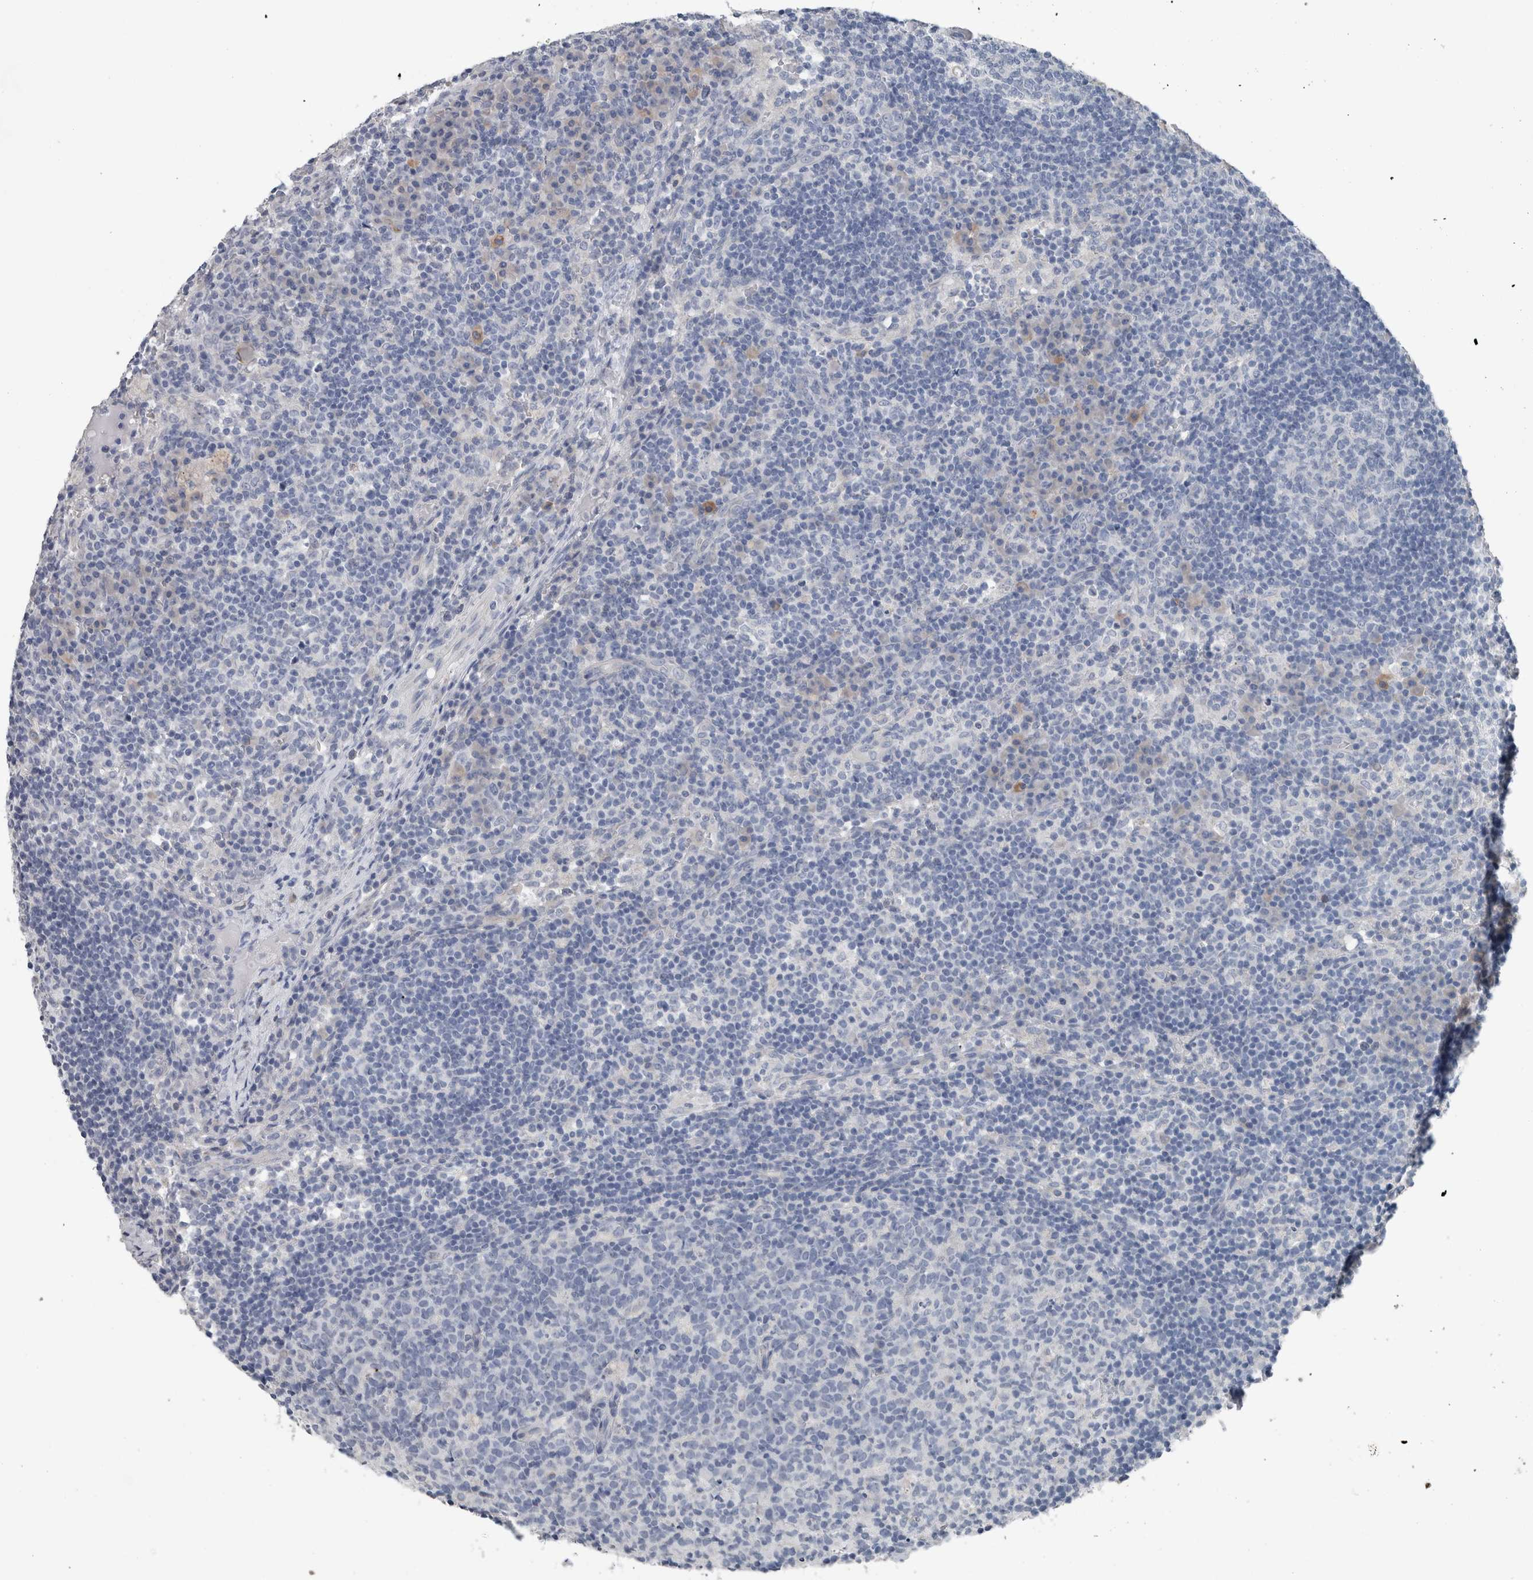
{"staining": {"intensity": "negative", "quantity": "none", "location": "none"}, "tissue": "lymph node", "cell_type": "Germinal center cells", "image_type": "normal", "snomed": [{"axis": "morphology", "description": "Normal tissue, NOS"}, {"axis": "morphology", "description": "Inflammation, NOS"}, {"axis": "topography", "description": "Lymph node"}], "caption": "A high-resolution photomicrograph shows immunohistochemistry staining of benign lymph node, which exhibits no significant staining in germinal center cells. (Immunohistochemistry (ihc), brightfield microscopy, high magnification).", "gene": "CRNN", "patient": {"sex": "male", "age": 55}}